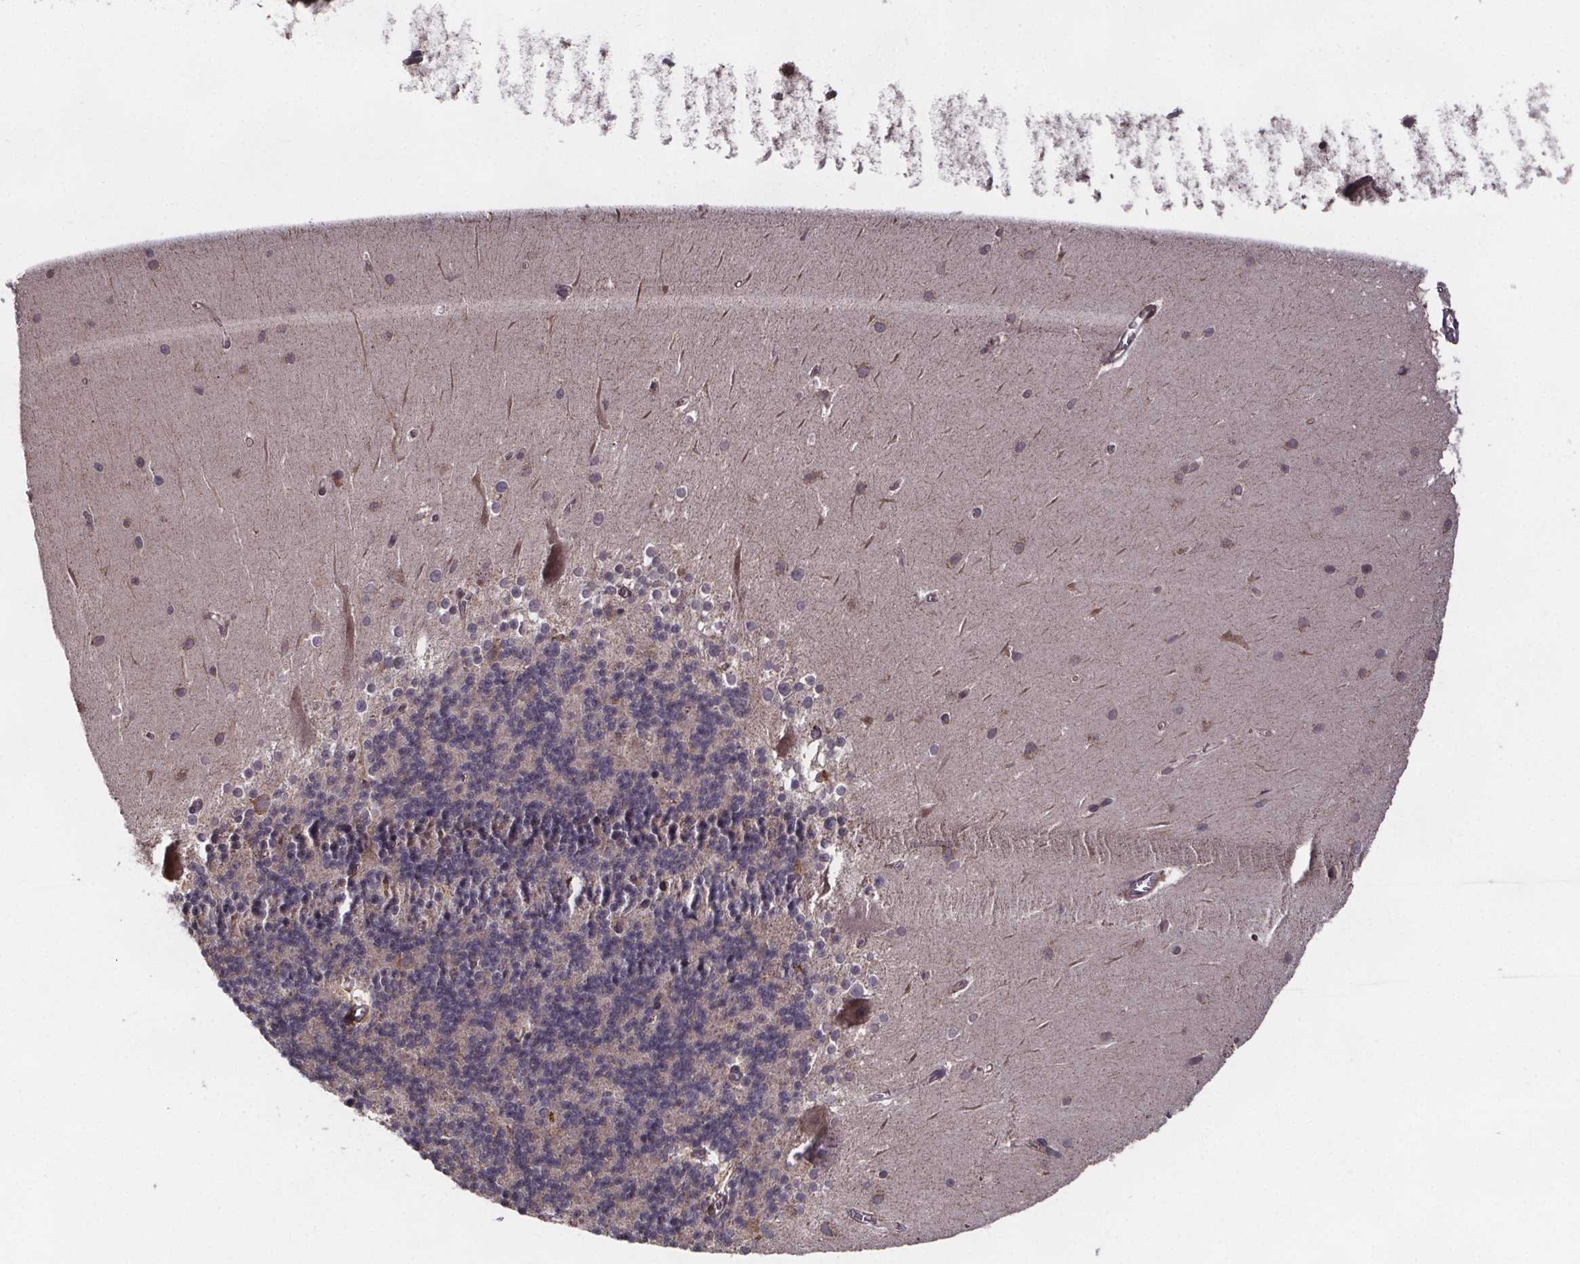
{"staining": {"intensity": "weak", "quantity": ">75%", "location": "cytoplasmic/membranous"}, "tissue": "cerebellum", "cell_type": "Cells in granular layer", "image_type": "normal", "snomed": [{"axis": "morphology", "description": "Normal tissue, NOS"}, {"axis": "topography", "description": "Cerebellum"}], "caption": "Immunohistochemical staining of benign cerebellum displays >75% levels of weak cytoplasmic/membranous protein positivity in about >75% of cells in granular layer. The staining is performed using DAB (3,3'-diaminobenzidine) brown chromogen to label protein expression. The nuclei are counter-stained blue using hematoxylin.", "gene": "SAT1", "patient": {"sex": "female", "age": 19}}